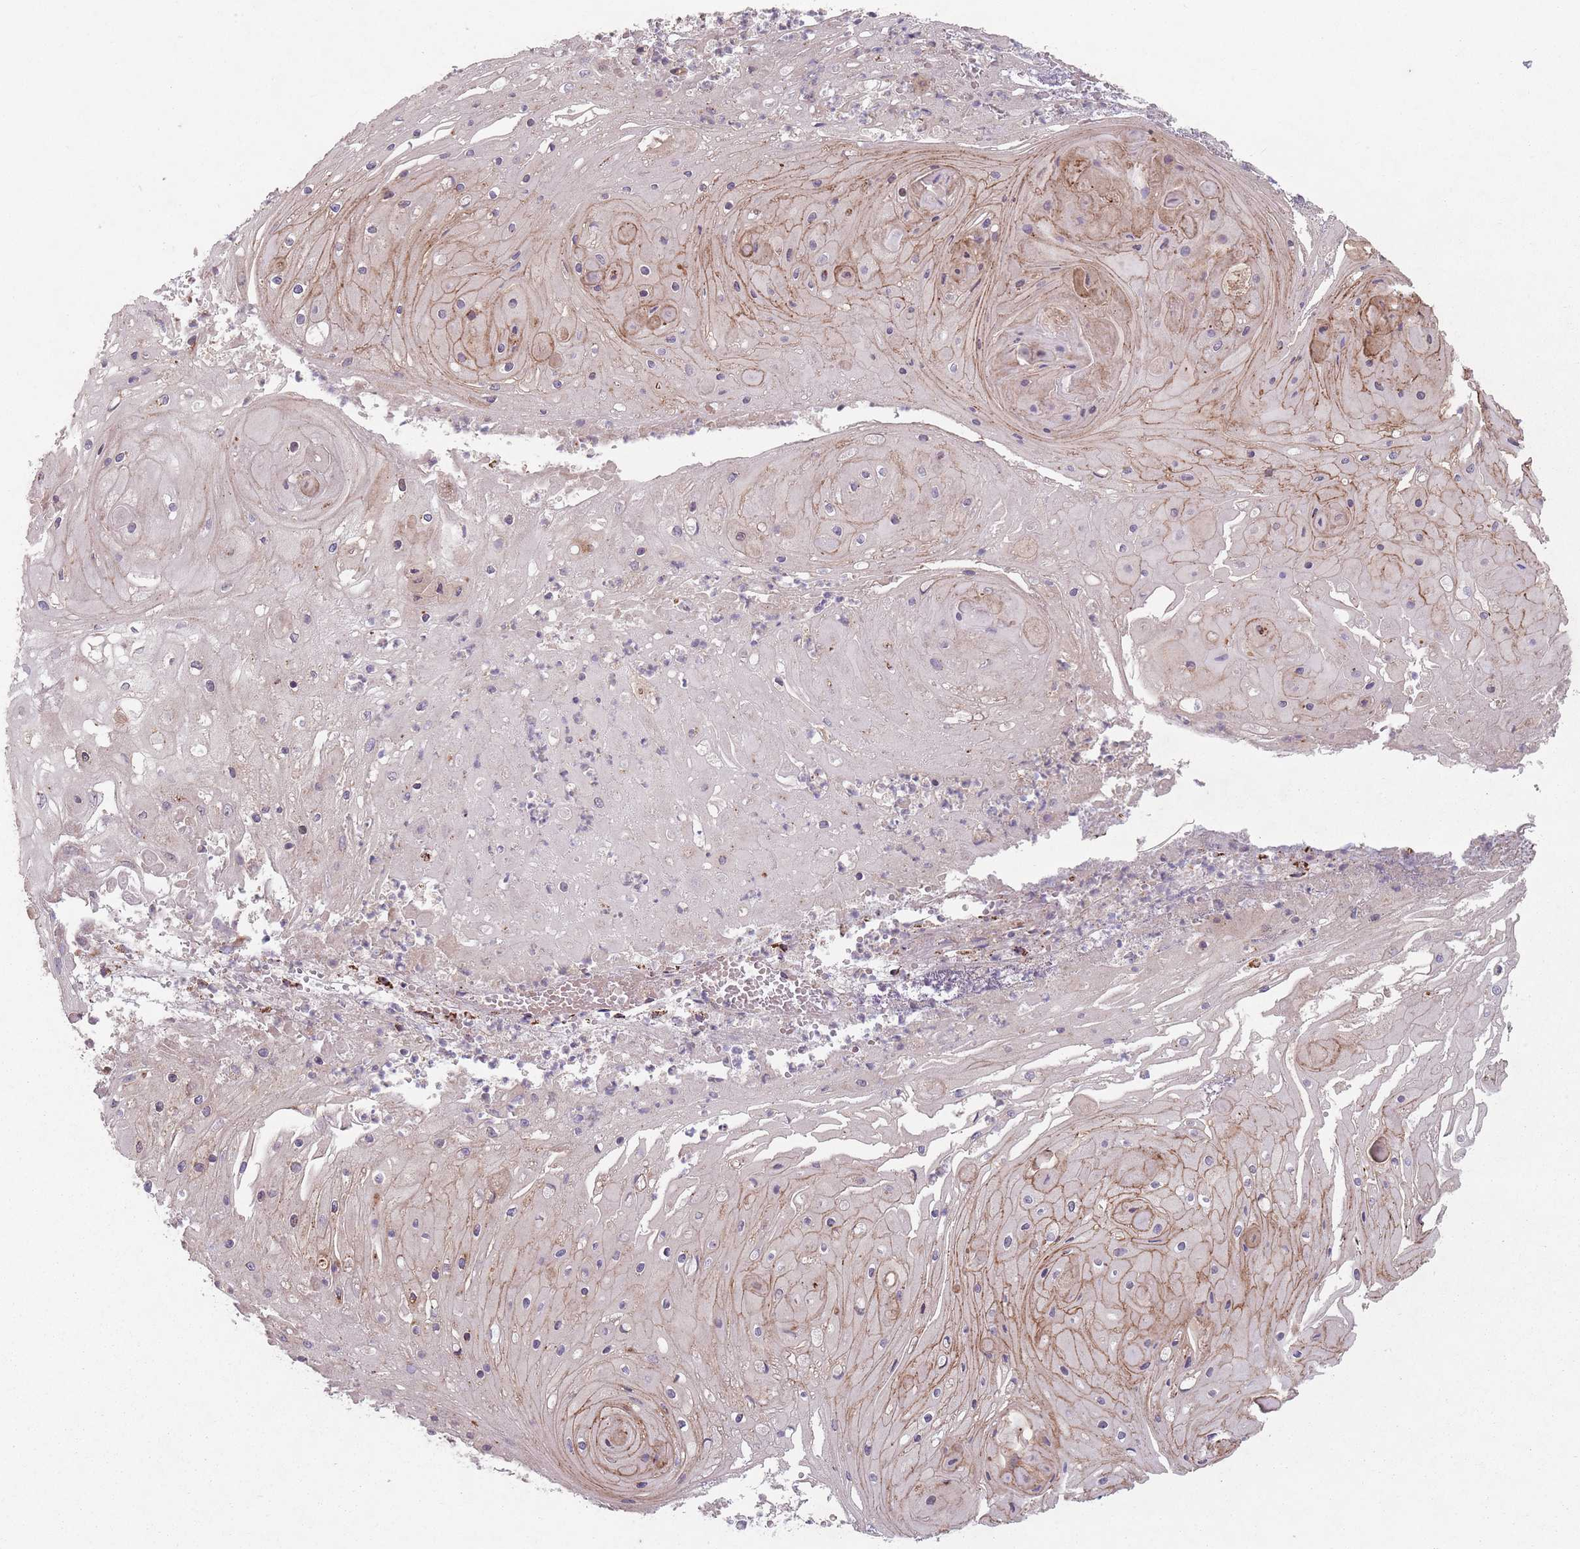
{"staining": {"intensity": "moderate", "quantity": "25%-75%", "location": "cytoplasmic/membranous"}, "tissue": "skin cancer", "cell_type": "Tumor cells", "image_type": "cancer", "snomed": [{"axis": "morphology", "description": "Squamous cell carcinoma, NOS"}, {"axis": "topography", "description": "Skin"}], "caption": "Human skin cancer (squamous cell carcinoma) stained with a protein marker displays moderate staining in tumor cells.", "gene": "OR10Q1", "patient": {"sex": "male", "age": 70}}